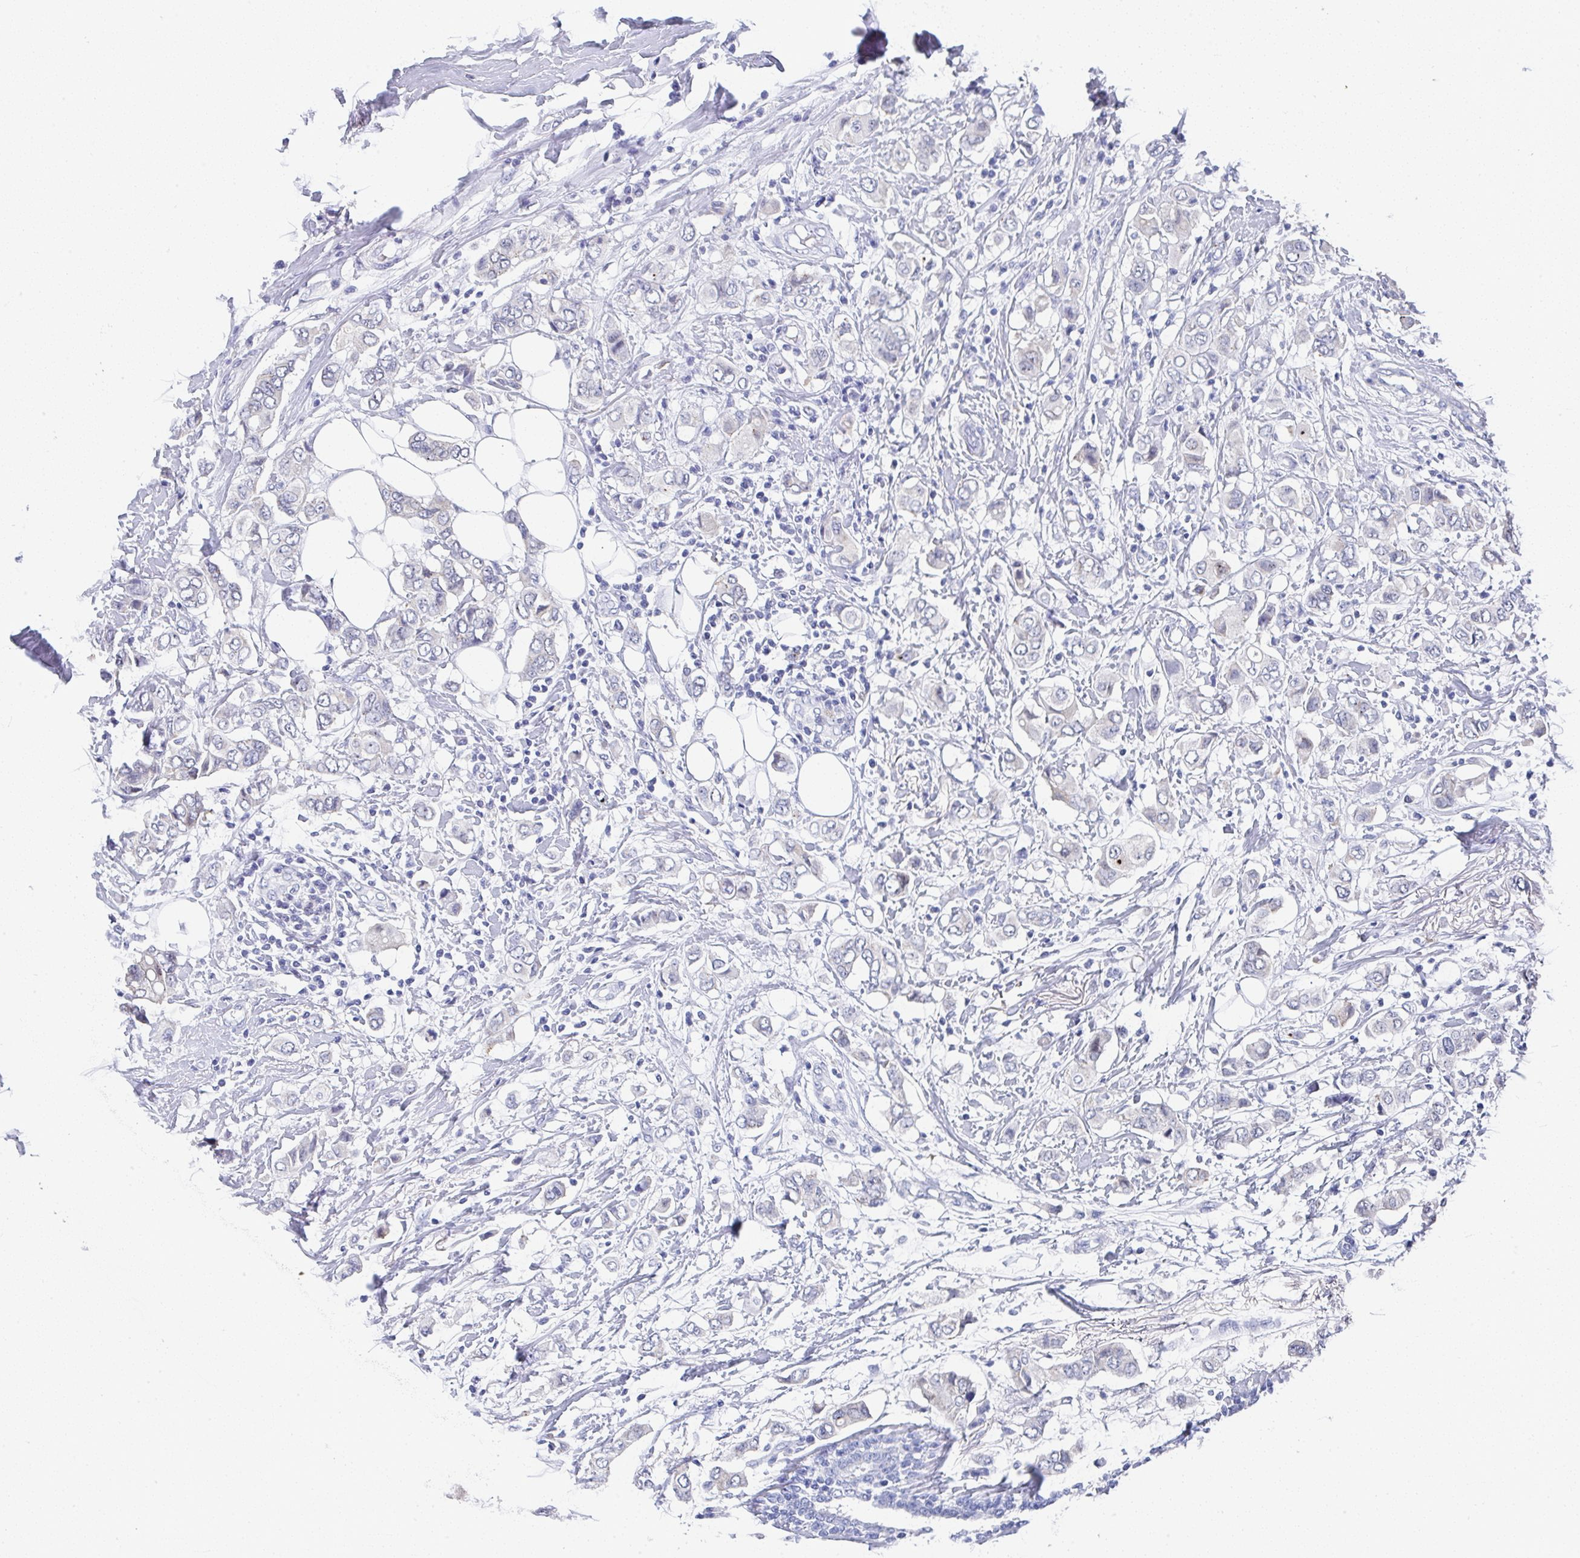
{"staining": {"intensity": "negative", "quantity": "none", "location": "none"}, "tissue": "breast cancer", "cell_type": "Tumor cells", "image_type": "cancer", "snomed": [{"axis": "morphology", "description": "Lobular carcinoma"}, {"axis": "topography", "description": "Breast"}], "caption": "The immunohistochemistry image has no significant positivity in tumor cells of lobular carcinoma (breast) tissue. The staining was performed using DAB (3,3'-diaminobenzidine) to visualize the protein expression in brown, while the nuclei were stained in blue with hematoxylin (Magnification: 20x).", "gene": "TNFRSF8", "patient": {"sex": "female", "age": 51}}